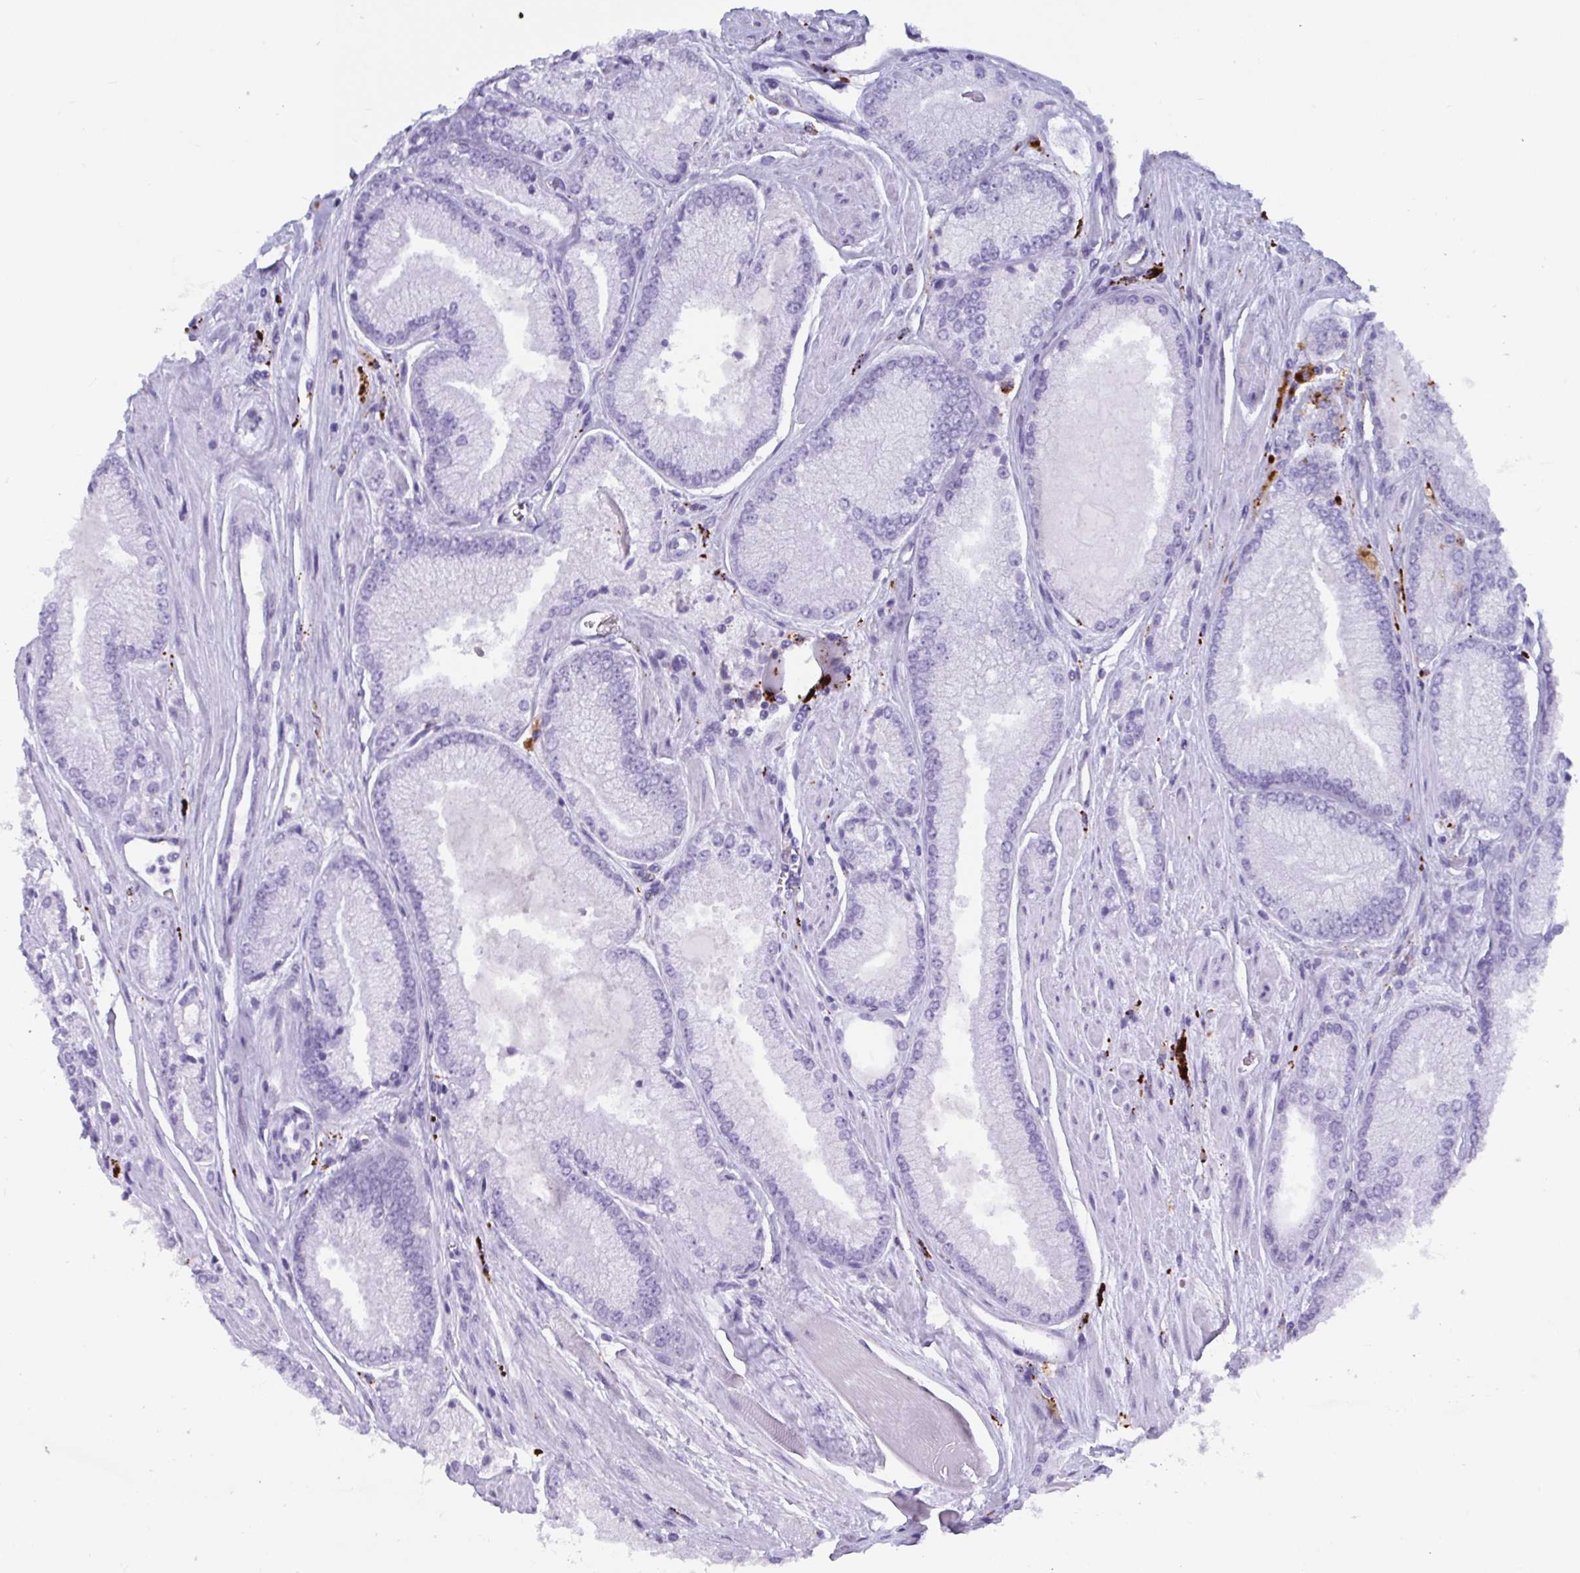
{"staining": {"intensity": "negative", "quantity": "none", "location": "none"}, "tissue": "prostate cancer", "cell_type": "Tumor cells", "image_type": "cancer", "snomed": [{"axis": "morphology", "description": "Adenocarcinoma, Low grade"}, {"axis": "topography", "description": "Prostate"}], "caption": "Immunohistochemistry (IHC) histopathology image of prostate cancer (adenocarcinoma (low-grade)) stained for a protein (brown), which reveals no expression in tumor cells.", "gene": "CPVL", "patient": {"sex": "male", "age": 67}}